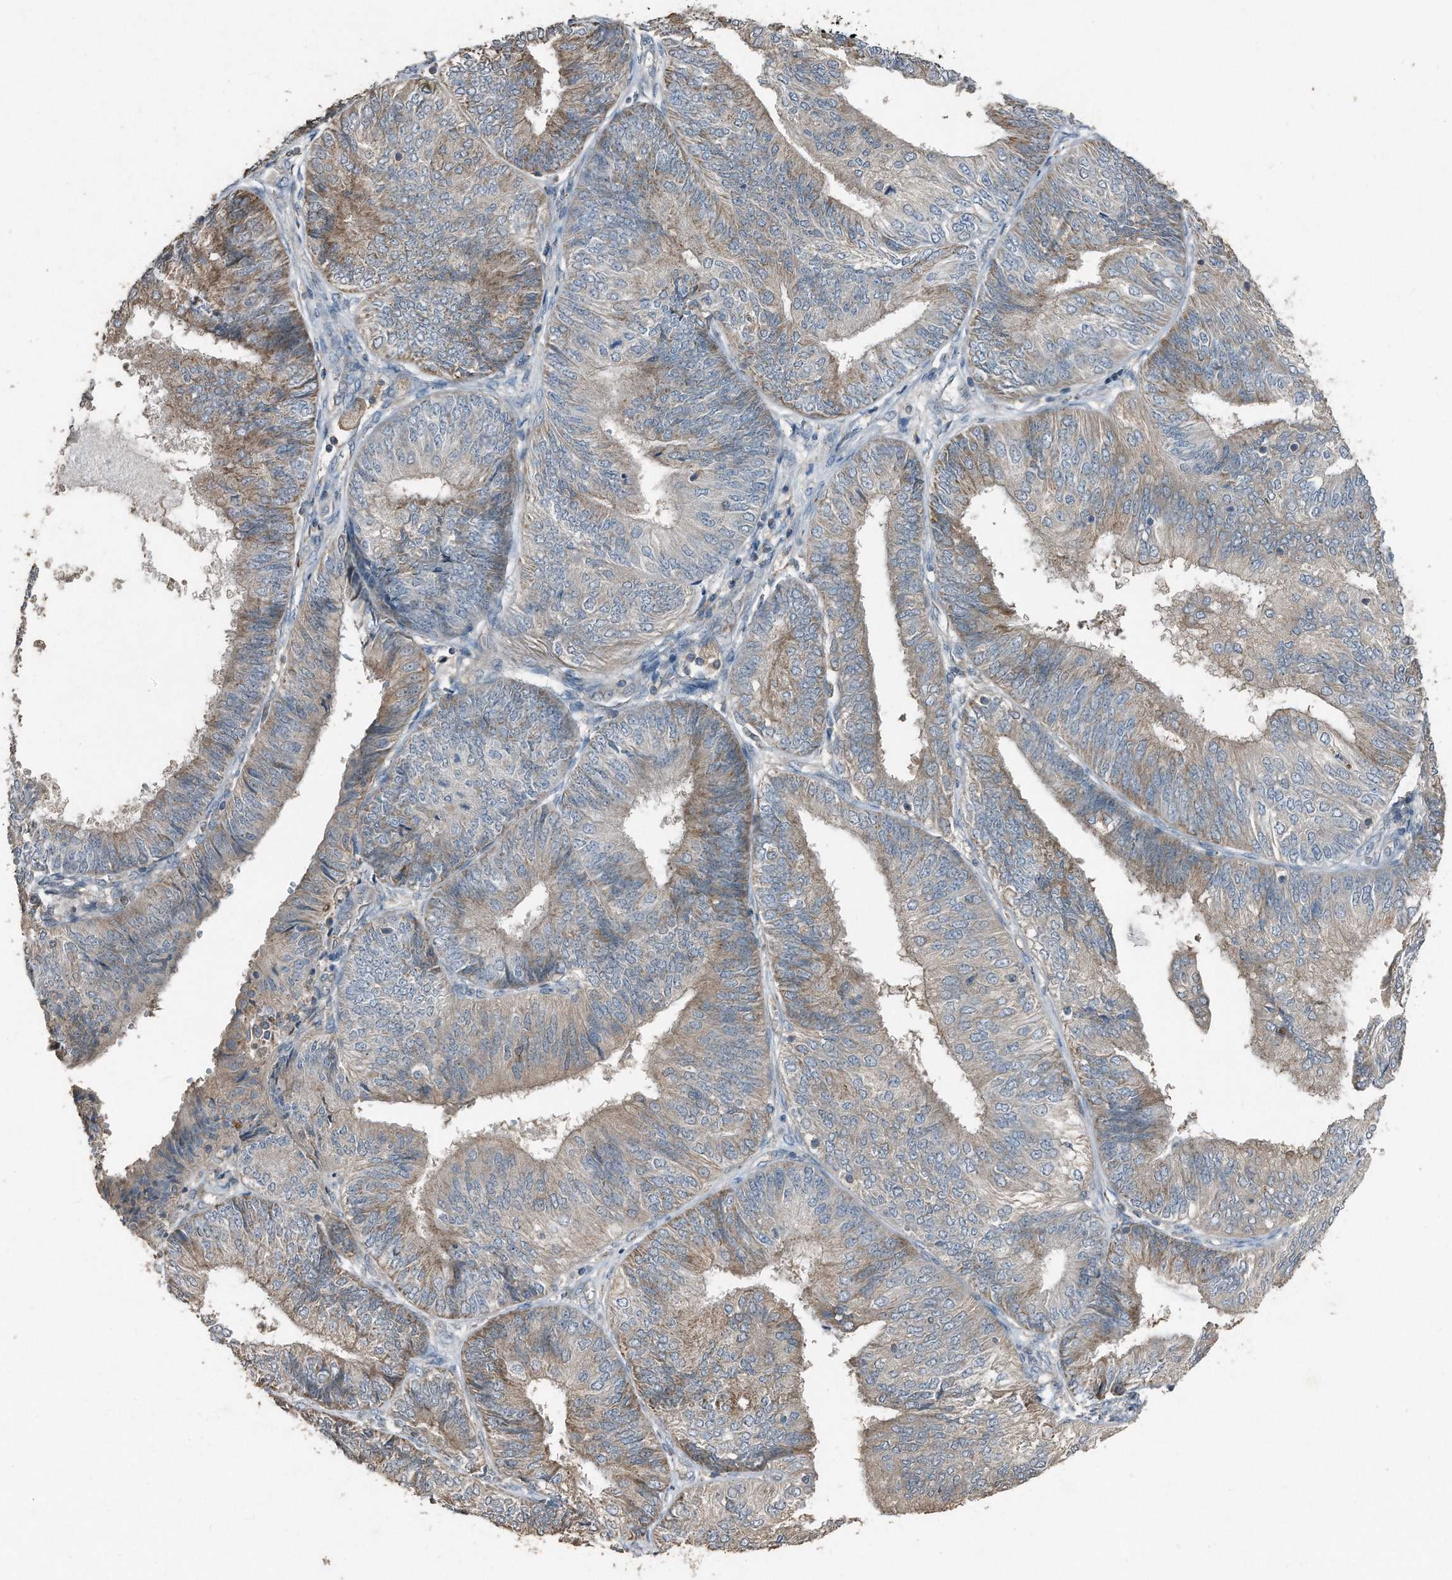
{"staining": {"intensity": "weak", "quantity": "25%-75%", "location": "cytoplasmic/membranous"}, "tissue": "endometrial cancer", "cell_type": "Tumor cells", "image_type": "cancer", "snomed": [{"axis": "morphology", "description": "Adenocarcinoma, NOS"}, {"axis": "topography", "description": "Endometrium"}], "caption": "Protein staining by IHC displays weak cytoplasmic/membranous positivity in about 25%-75% of tumor cells in endometrial cancer (adenocarcinoma). (DAB IHC, brown staining for protein, blue staining for nuclei).", "gene": "C9", "patient": {"sex": "female", "age": 58}}